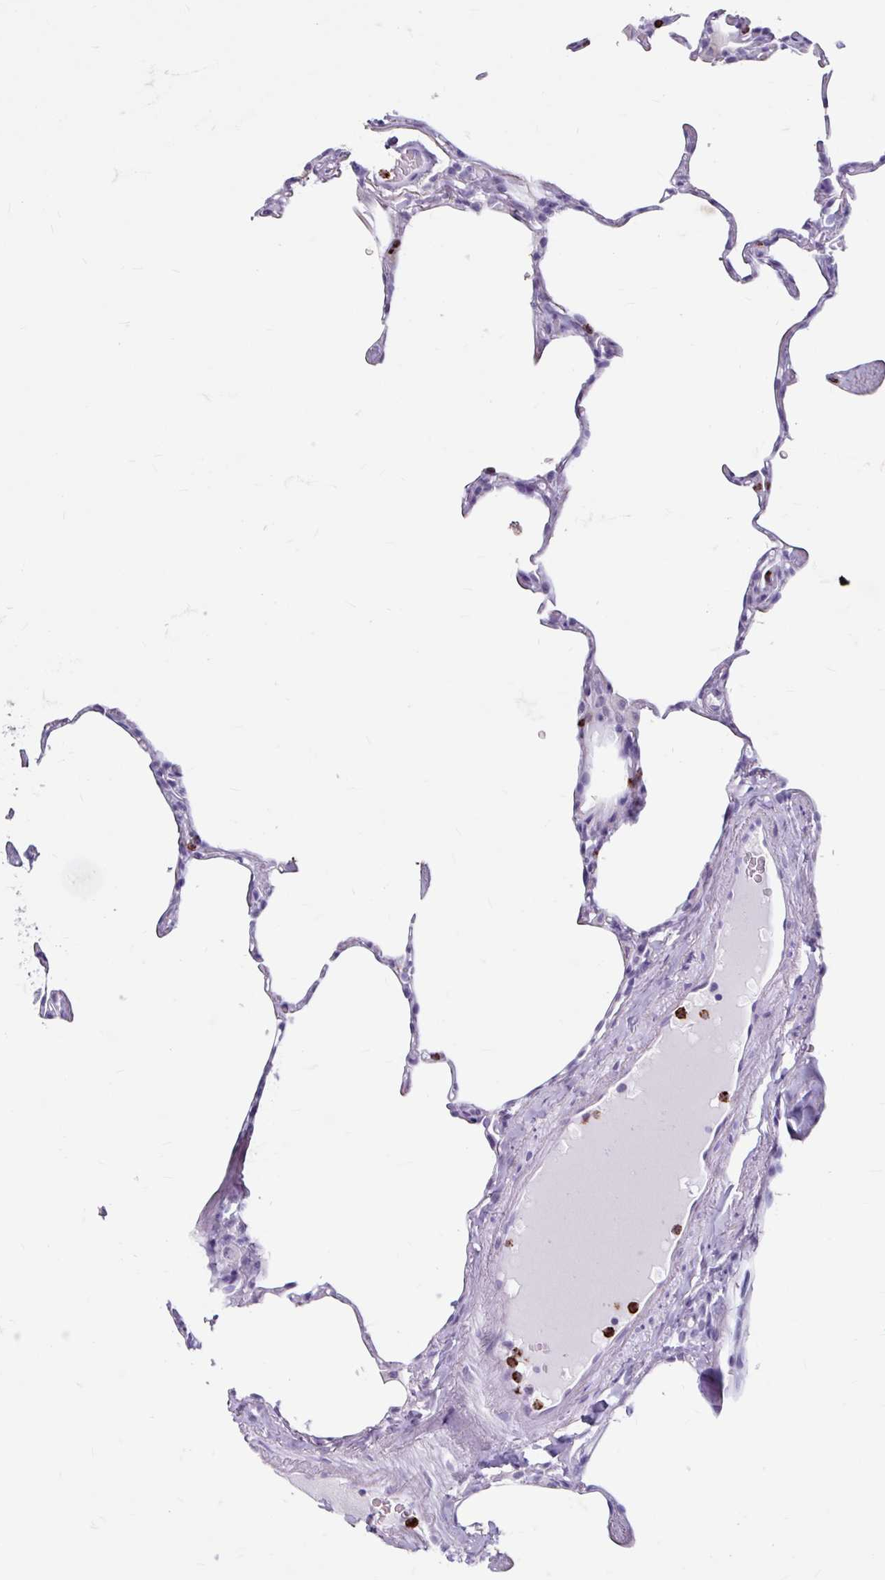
{"staining": {"intensity": "negative", "quantity": "none", "location": "none"}, "tissue": "lung", "cell_type": "Alveolar cells", "image_type": "normal", "snomed": [{"axis": "morphology", "description": "Normal tissue, NOS"}, {"axis": "topography", "description": "Lung"}], "caption": "Lung was stained to show a protein in brown. There is no significant staining in alveolar cells. Brightfield microscopy of immunohistochemistry (IHC) stained with DAB (3,3'-diaminobenzidine) (brown) and hematoxylin (blue), captured at high magnification.", "gene": "ANKRD1", "patient": {"sex": "male", "age": 65}}